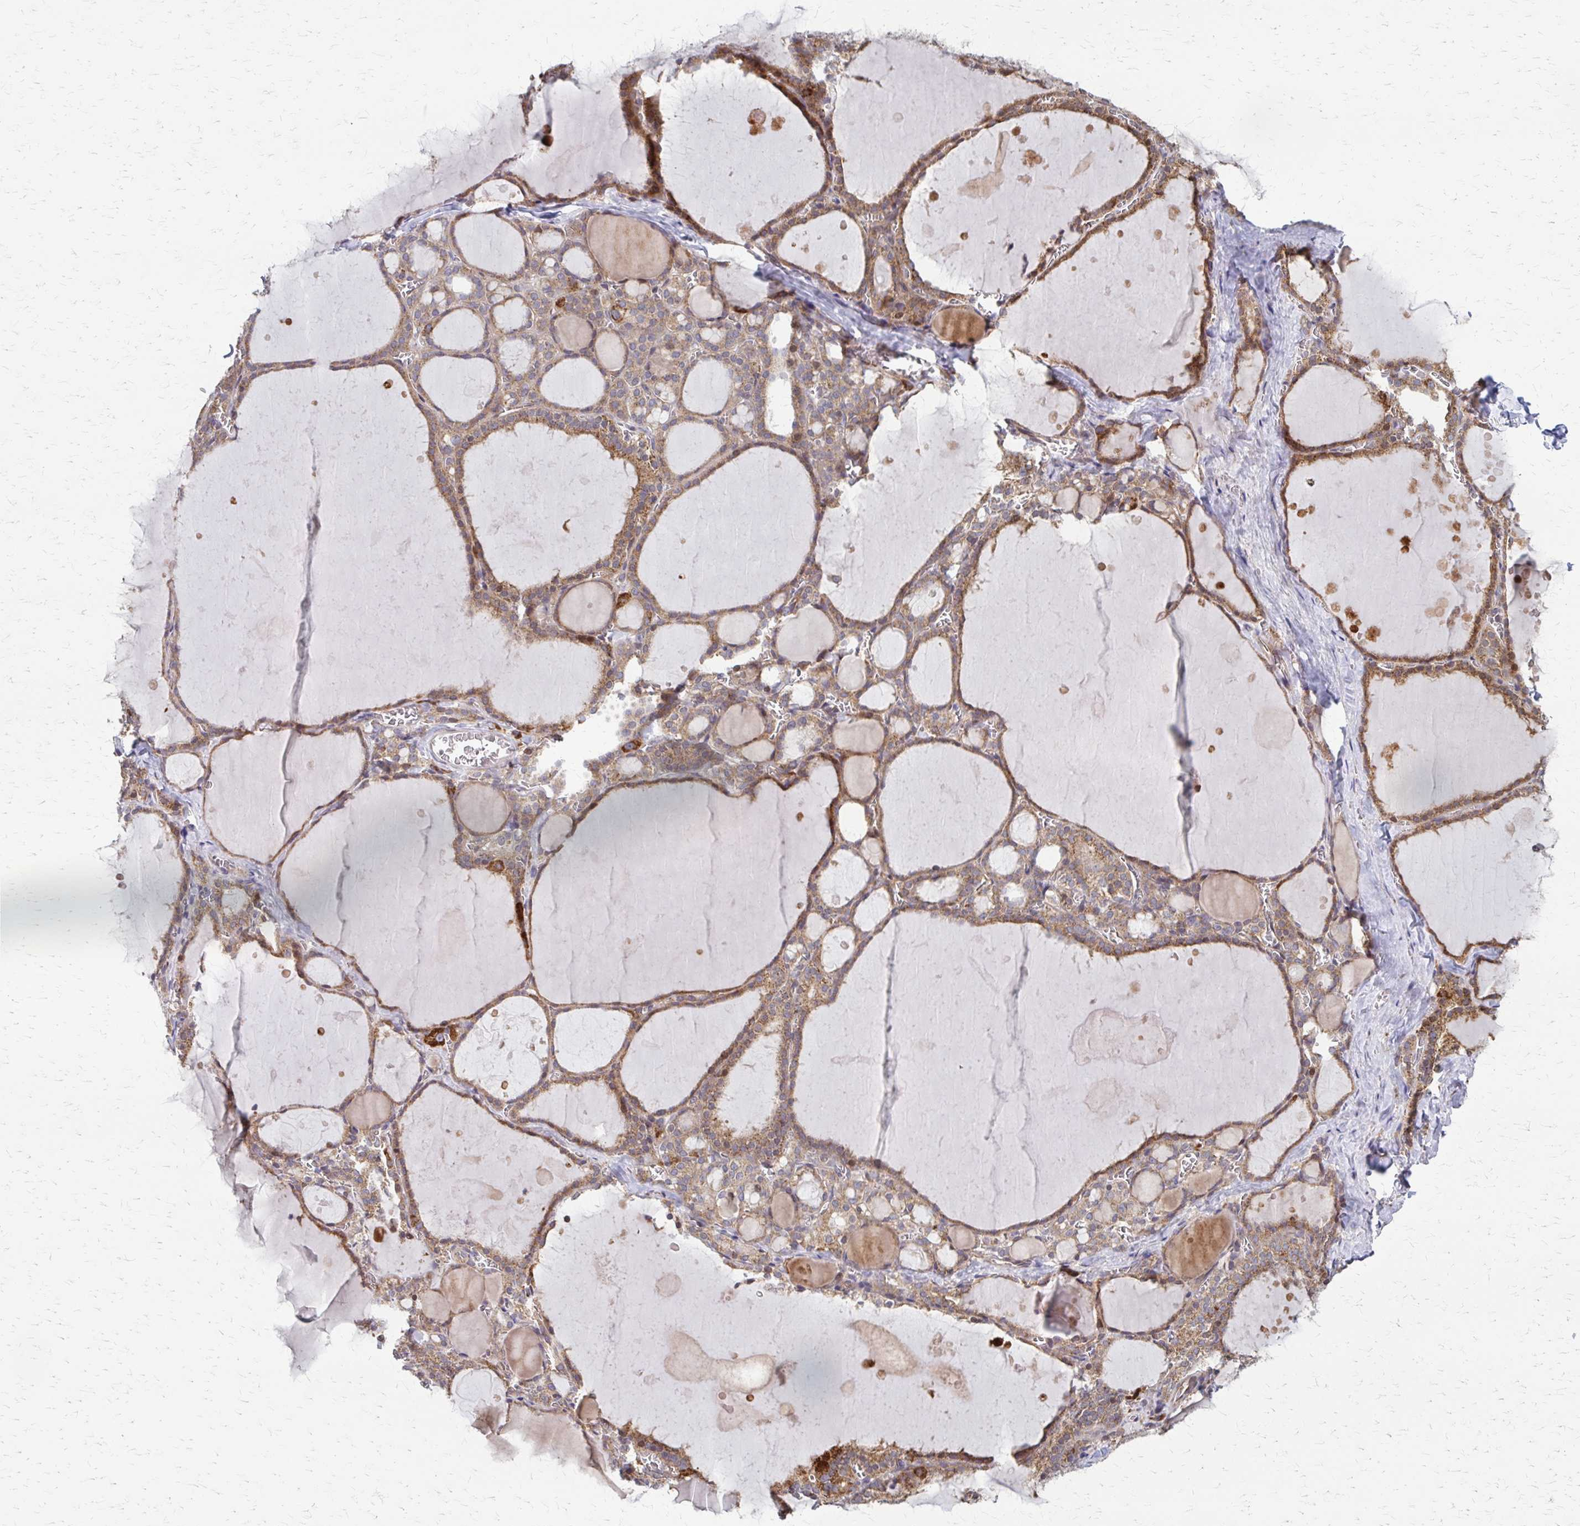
{"staining": {"intensity": "moderate", "quantity": ">75%", "location": "cytoplasmic/membranous"}, "tissue": "thyroid gland", "cell_type": "Glandular cells", "image_type": "normal", "snomed": [{"axis": "morphology", "description": "Normal tissue, NOS"}, {"axis": "topography", "description": "Thyroid gland"}], "caption": "Protein analysis of unremarkable thyroid gland exhibits moderate cytoplasmic/membranous staining in about >75% of glandular cells.", "gene": "EEF2", "patient": {"sex": "male", "age": 56}}